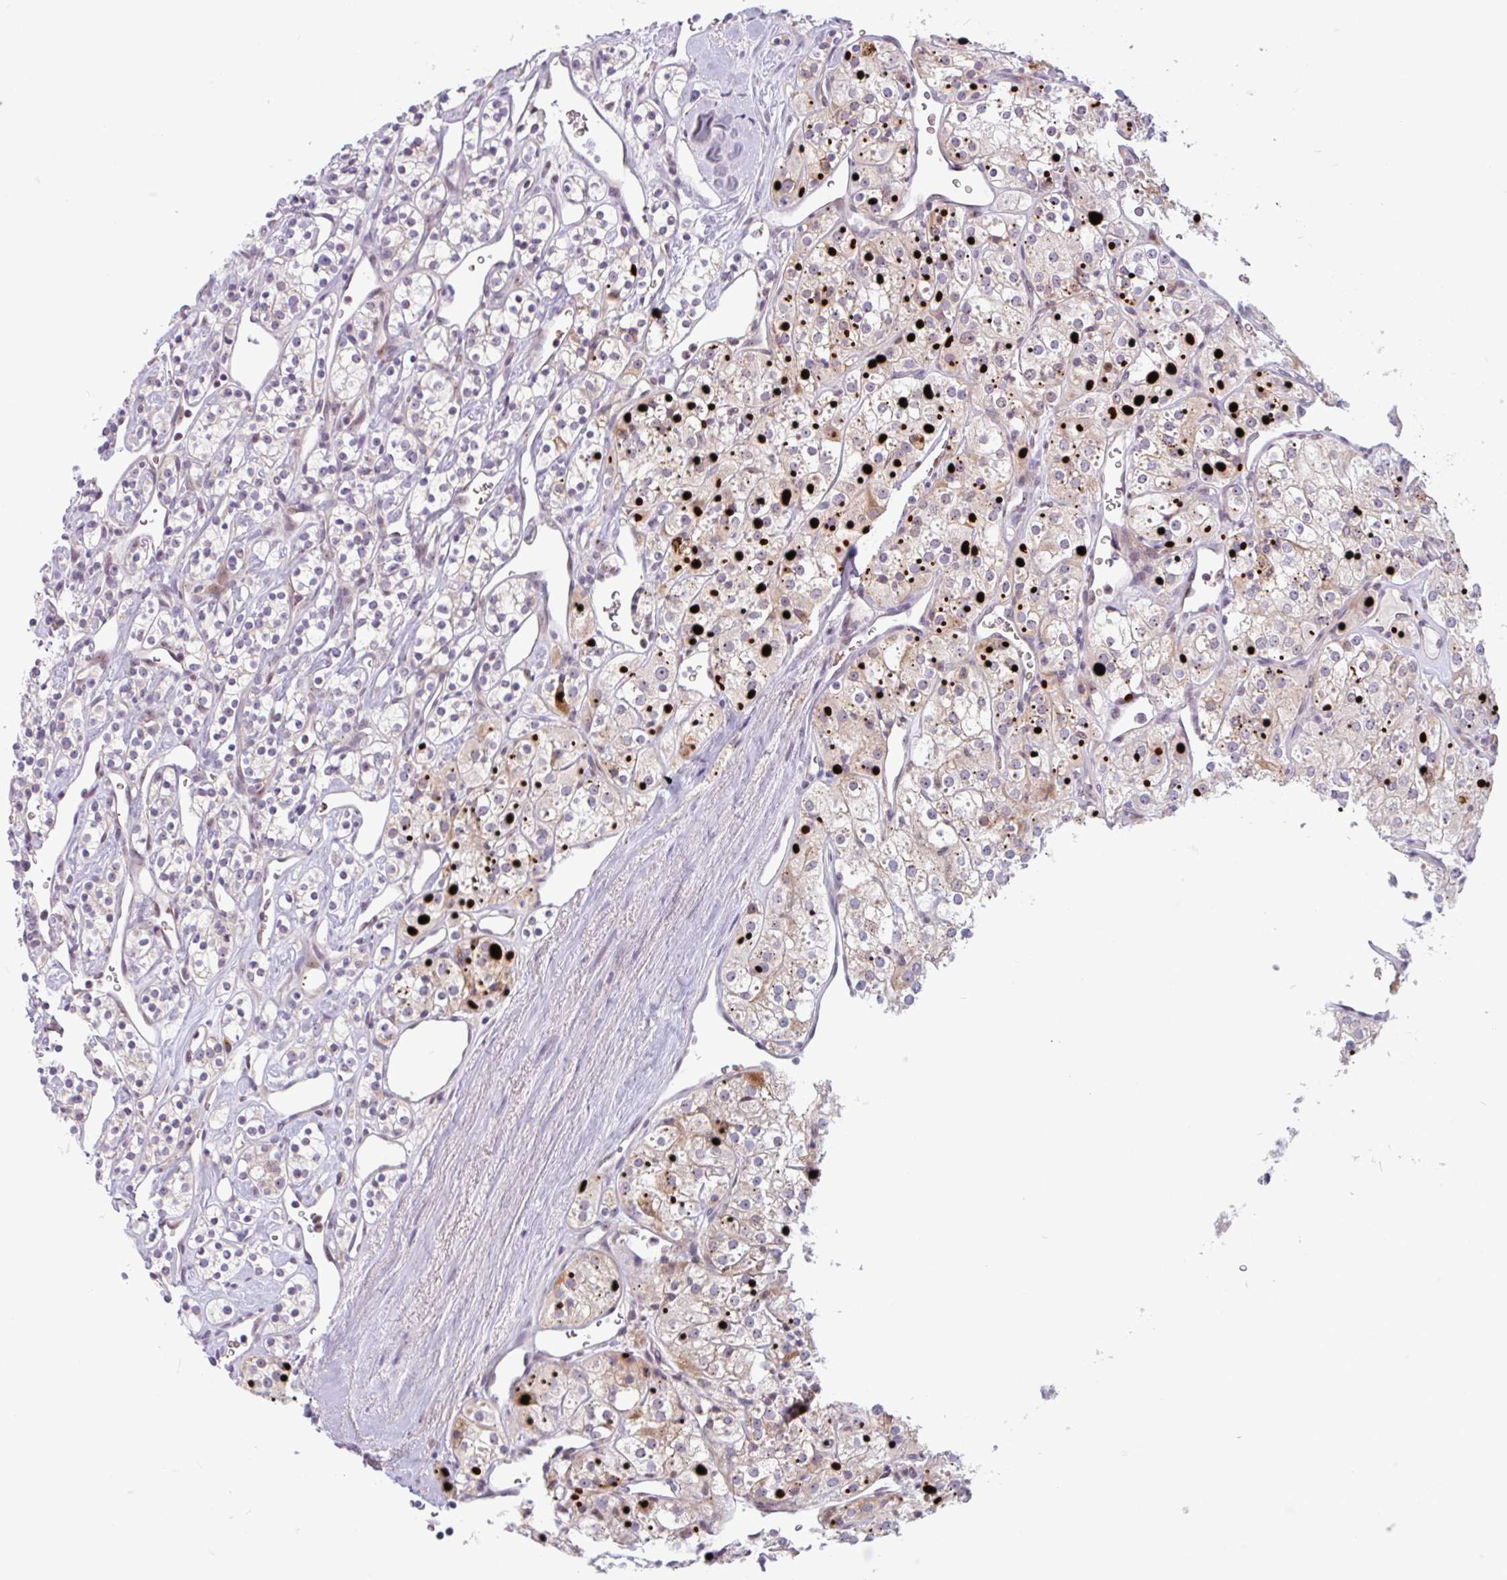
{"staining": {"intensity": "weak", "quantity": "<25%", "location": "cytoplasmic/membranous"}, "tissue": "renal cancer", "cell_type": "Tumor cells", "image_type": "cancer", "snomed": [{"axis": "morphology", "description": "Adenocarcinoma, NOS"}, {"axis": "topography", "description": "Kidney"}], "caption": "High magnification brightfield microscopy of renal adenocarcinoma stained with DAB (3,3'-diaminobenzidine) (brown) and counterstained with hematoxylin (blue): tumor cells show no significant positivity.", "gene": "TMEM119", "patient": {"sex": "male", "age": 77}}